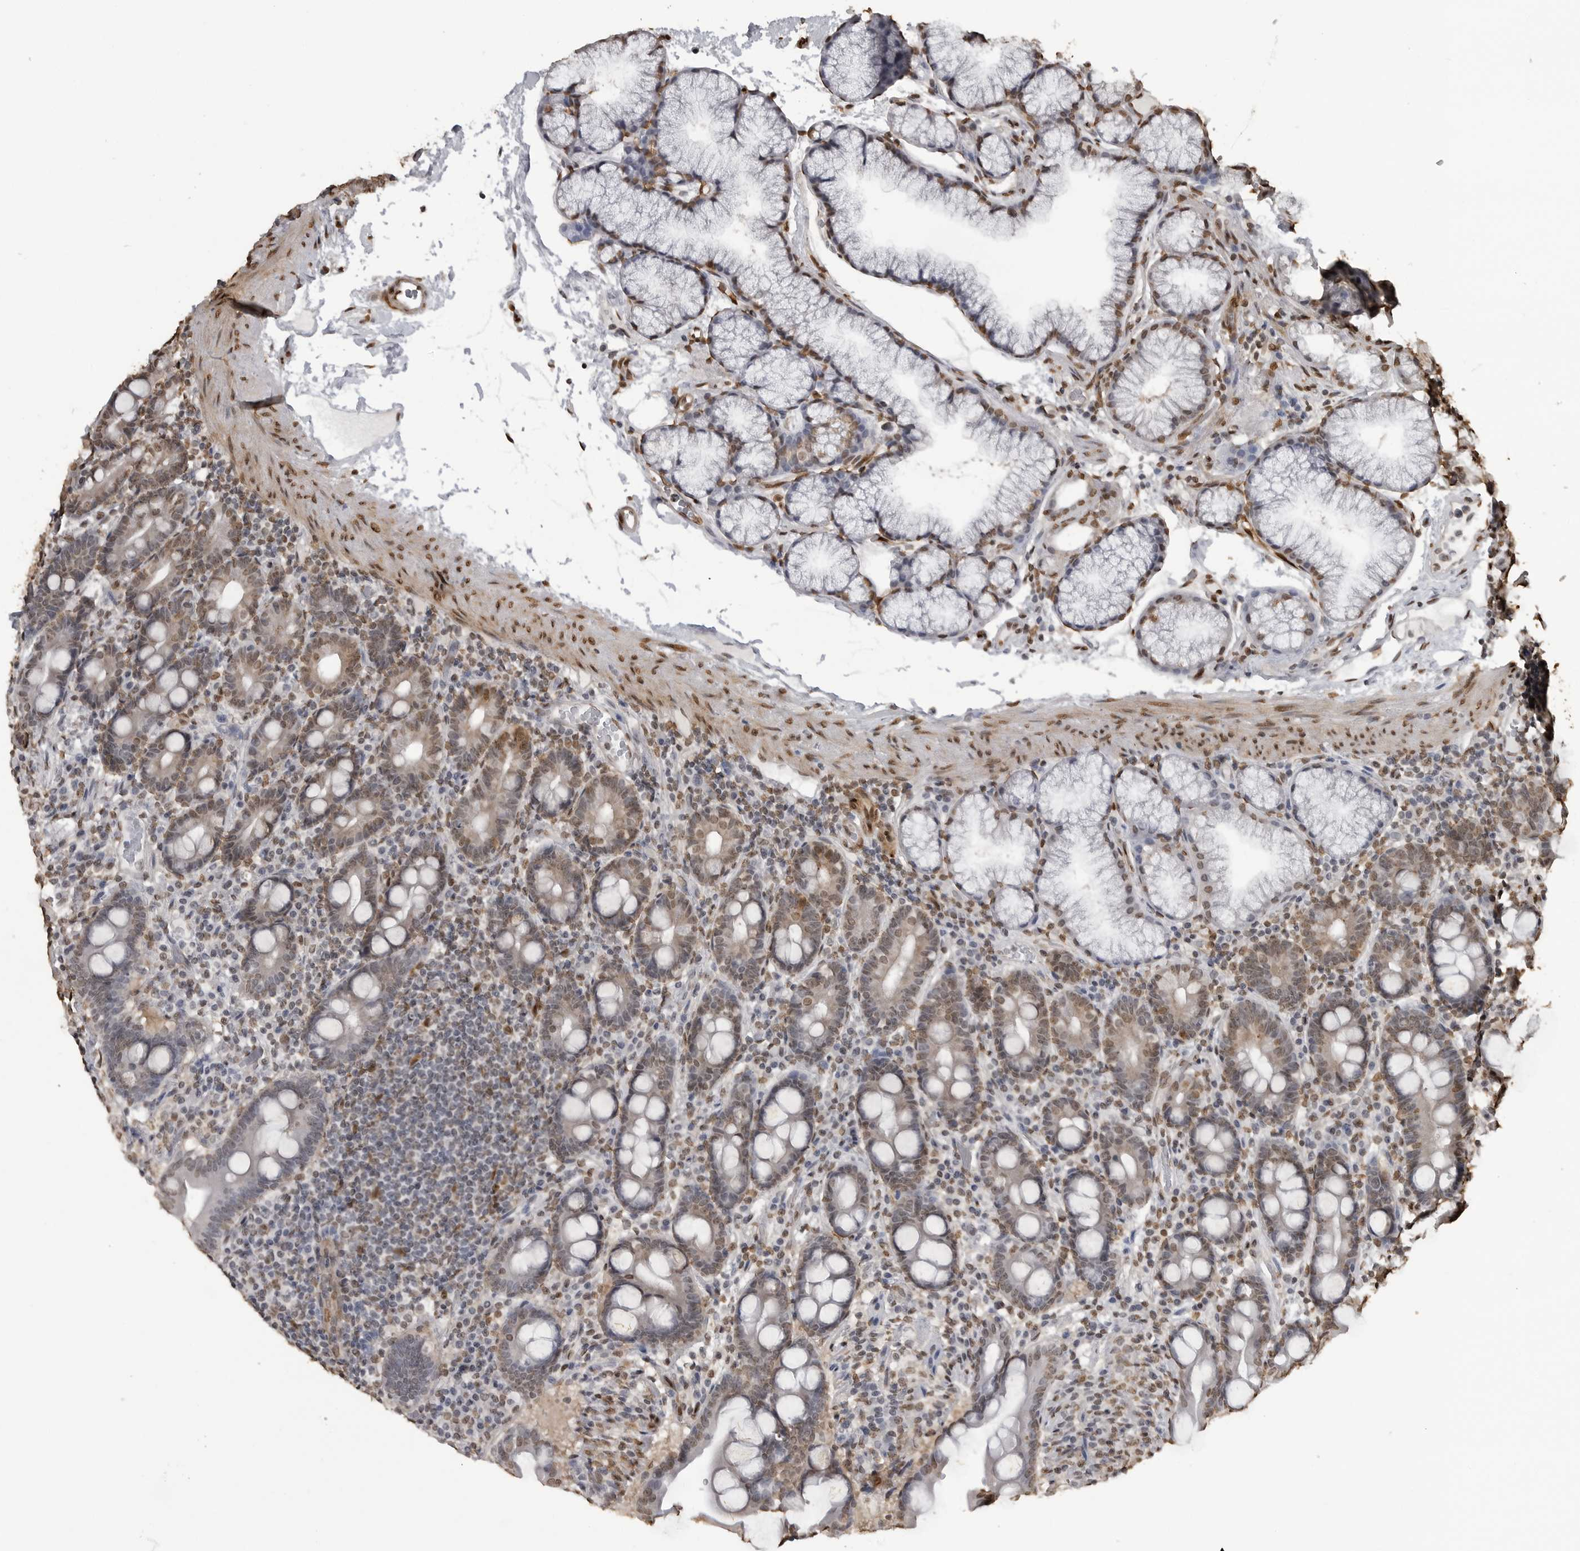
{"staining": {"intensity": "moderate", "quantity": ">75%", "location": "nuclear"}, "tissue": "duodenum", "cell_type": "Glandular cells", "image_type": "normal", "snomed": [{"axis": "morphology", "description": "Normal tissue, NOS"}, {"axis": "topography", "description": "Duodenum"}], "caption": "Immunohistochemistry (IHC) histopathology image of unremarkable human duodenum stained for a protein (brown), which displays medium levels of moderate nuclear positivity in about >75% of glandular cells.", "gene": "SMAD2", "patient": {"sex": "male", "age": 54}}